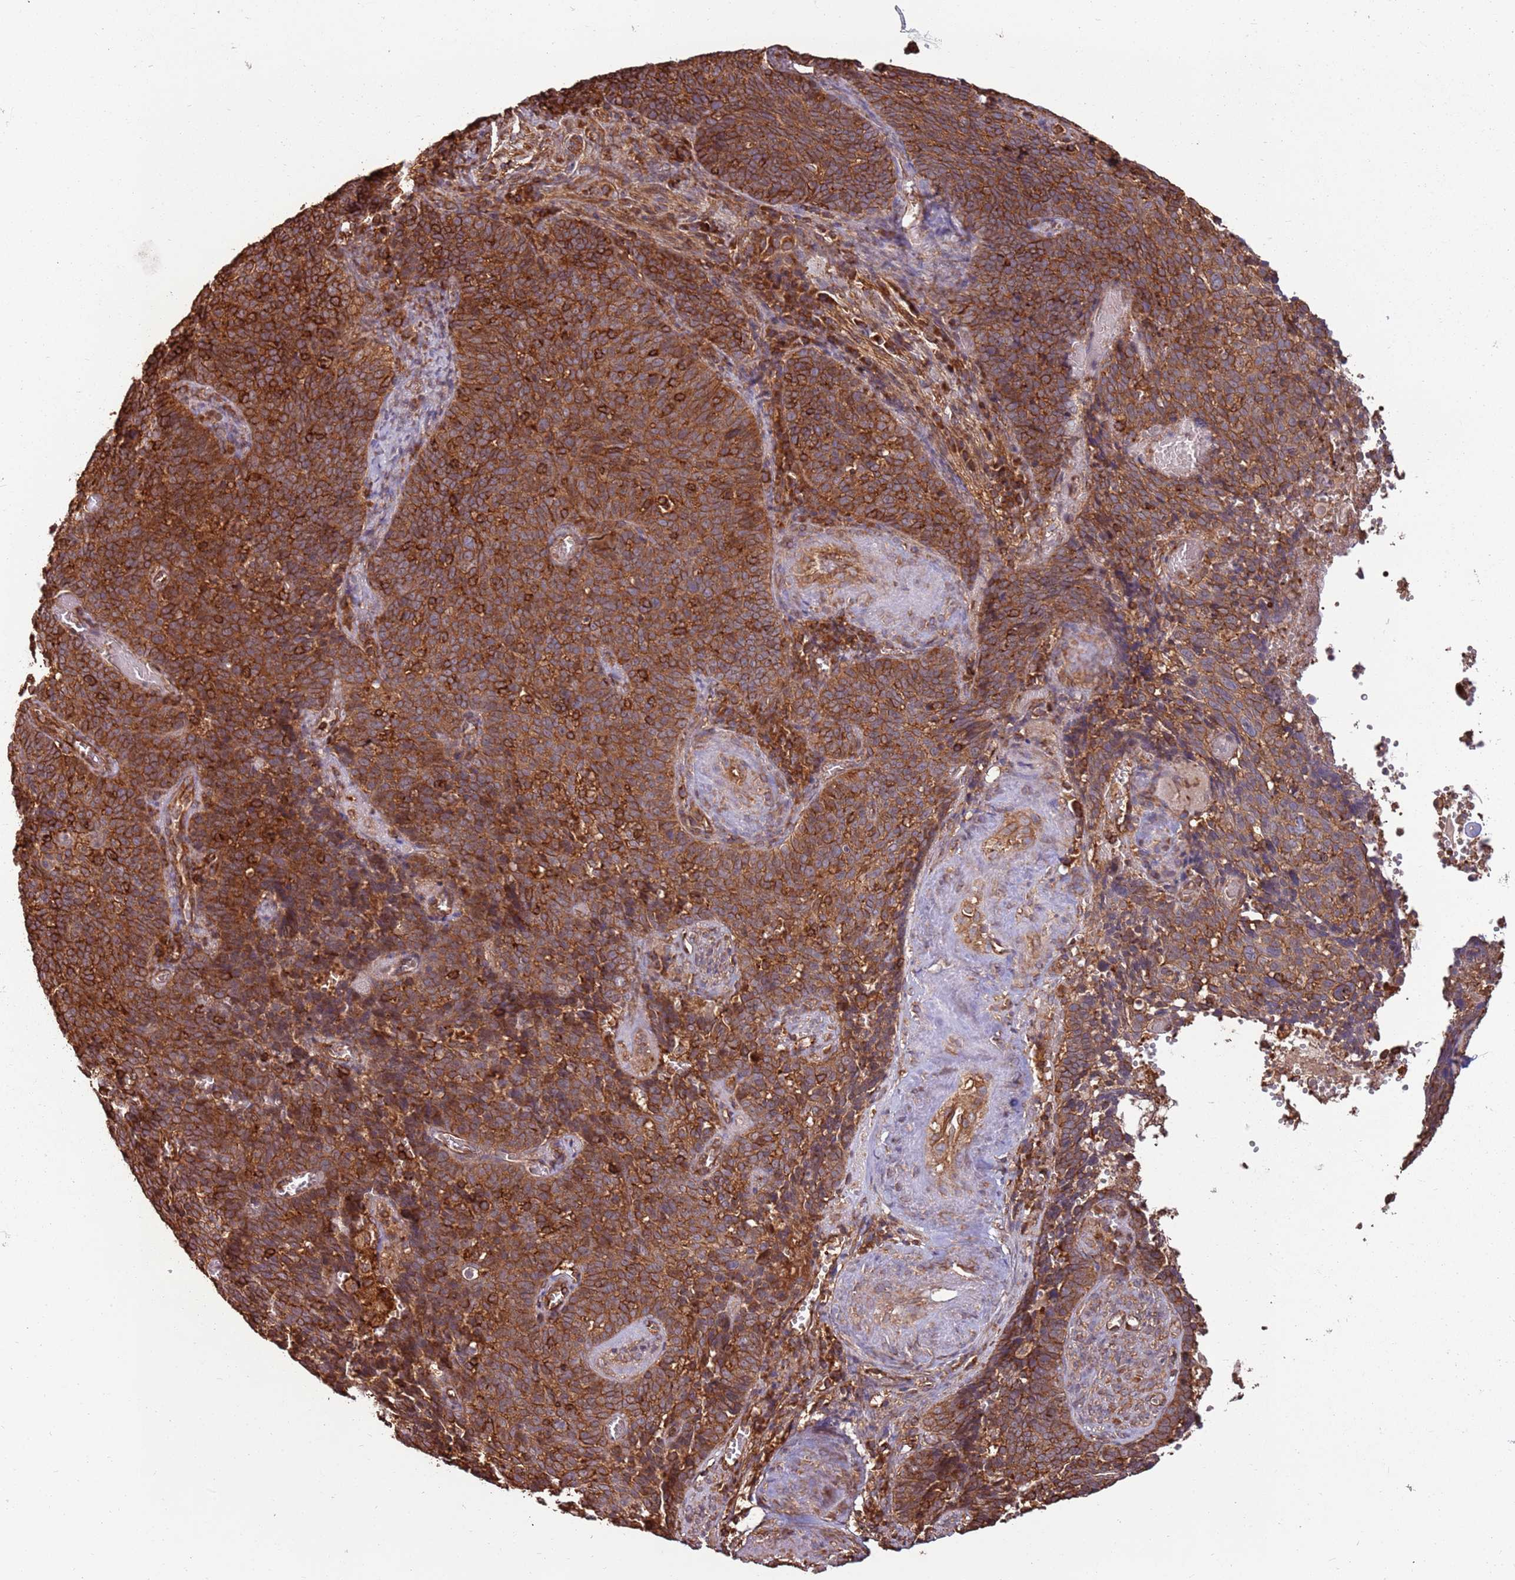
{"staining": {"intensity": "strong", "quantity": ">75%", "location": "cytoplasmic/membranous"}, "tissue": "cervical cancer", "cell_type": "Tumor cells", "image_type": "cancer", "snomed": [{"axis": "morphology", "description": "Normal tissue, NOS"}, {"axis": "morphology", "description": "Squamous cell carcinoma, NOS"}, {"axis": "topography", "description": "Cervix"}], "caption": "An image of cervical squamous cell carcinoma stained for a protein shows strong cytoplasmic/membranous brown staining in tumor cells.", "gene": "ACVR2A", "patient": {"sex": "female", "age": 39}}